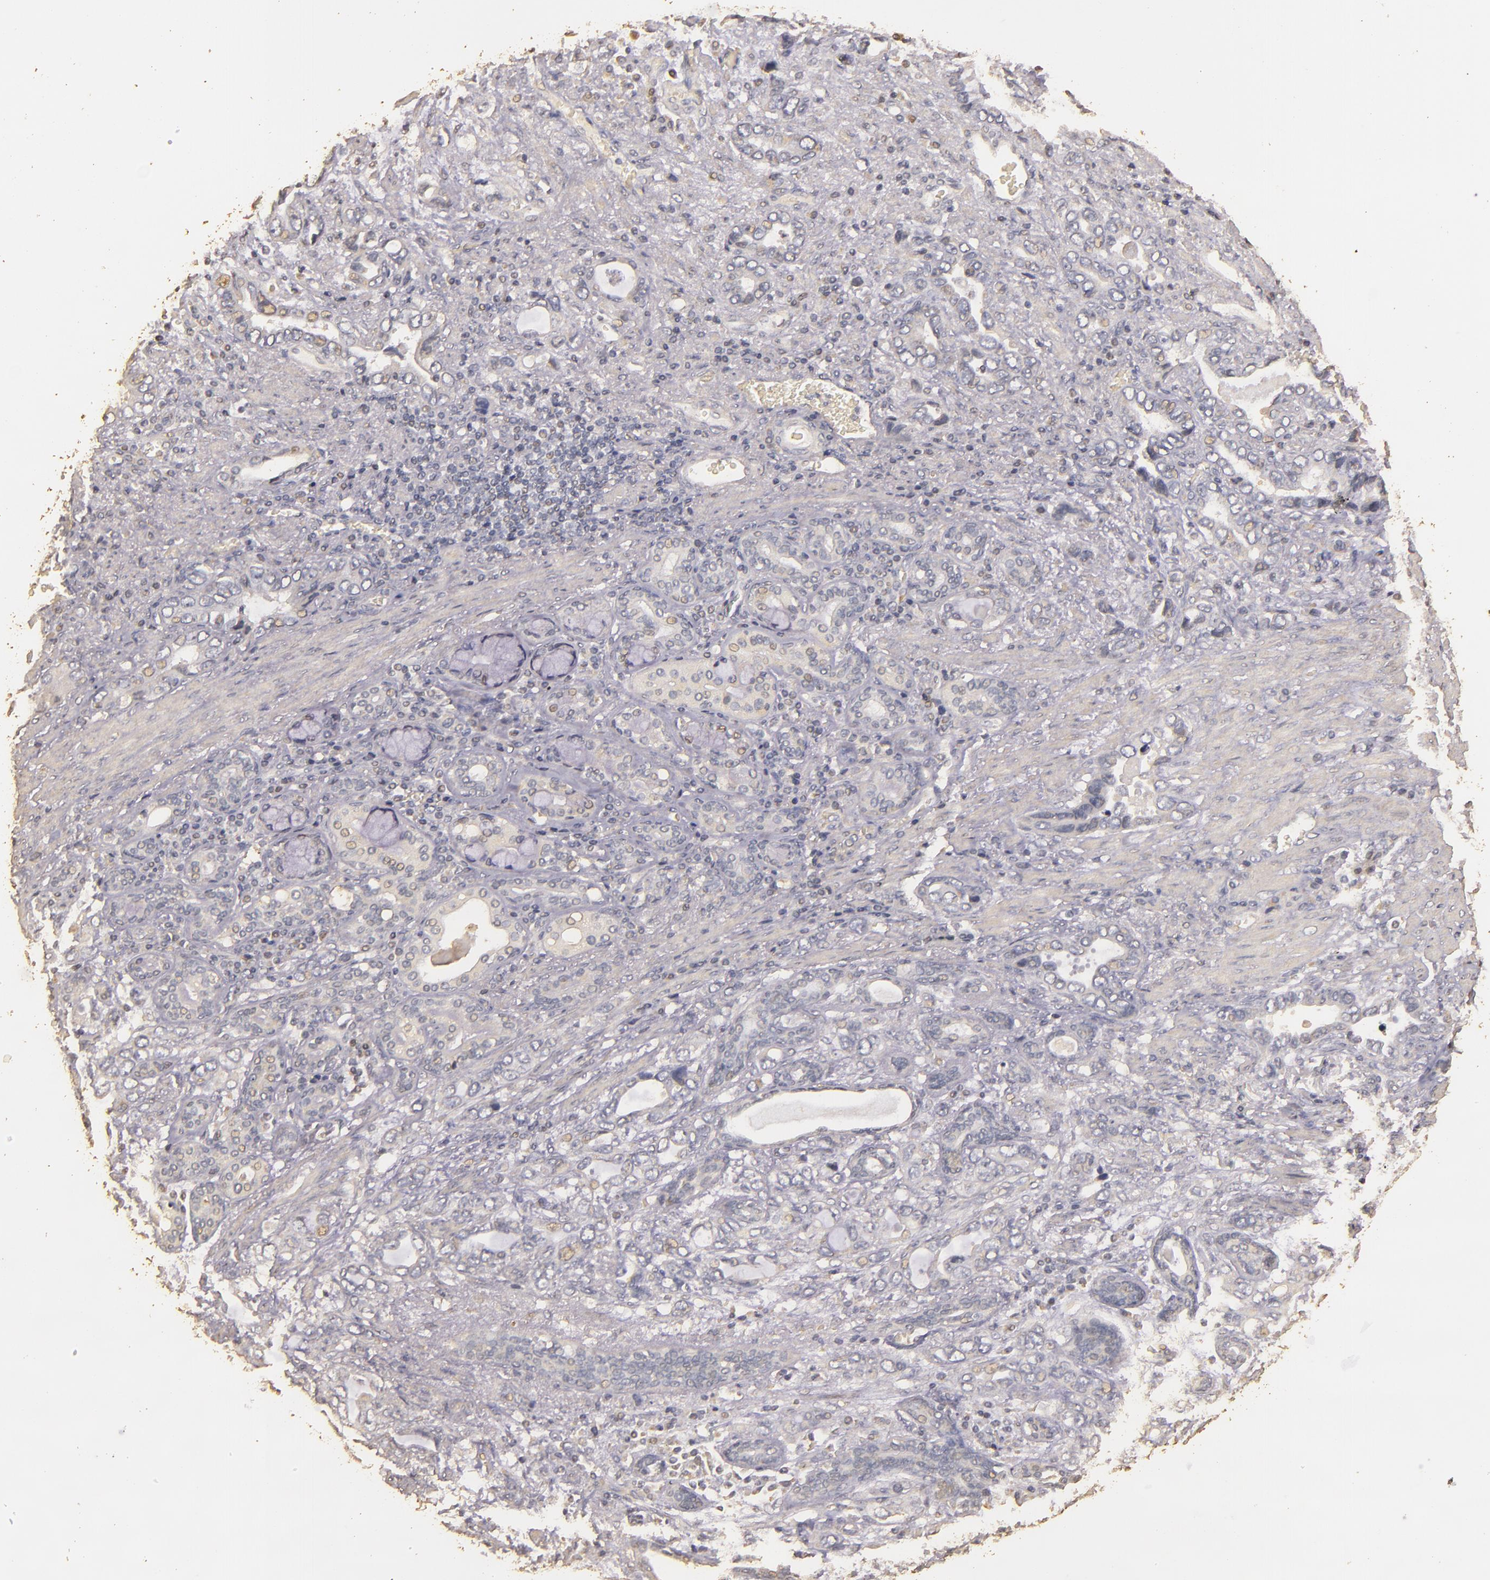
{"staining": {"intensity": "negative", "quantity": "none", "location": "none"}, "tissue": "stomach cancer", "cell_type": "Tumor cells", "image_type": "cancer", "snomed": [{"axis": "morphology", "description": "Adenocarcinoma, NOS"}, {"axis": "topography", "description": "Stomach"}], "caption": "Protein analysis of stomach cancer displays no significant expression in tumor cells.", "gene": "BCL2L13", "patient": {"sex": "male", "age": 78}}